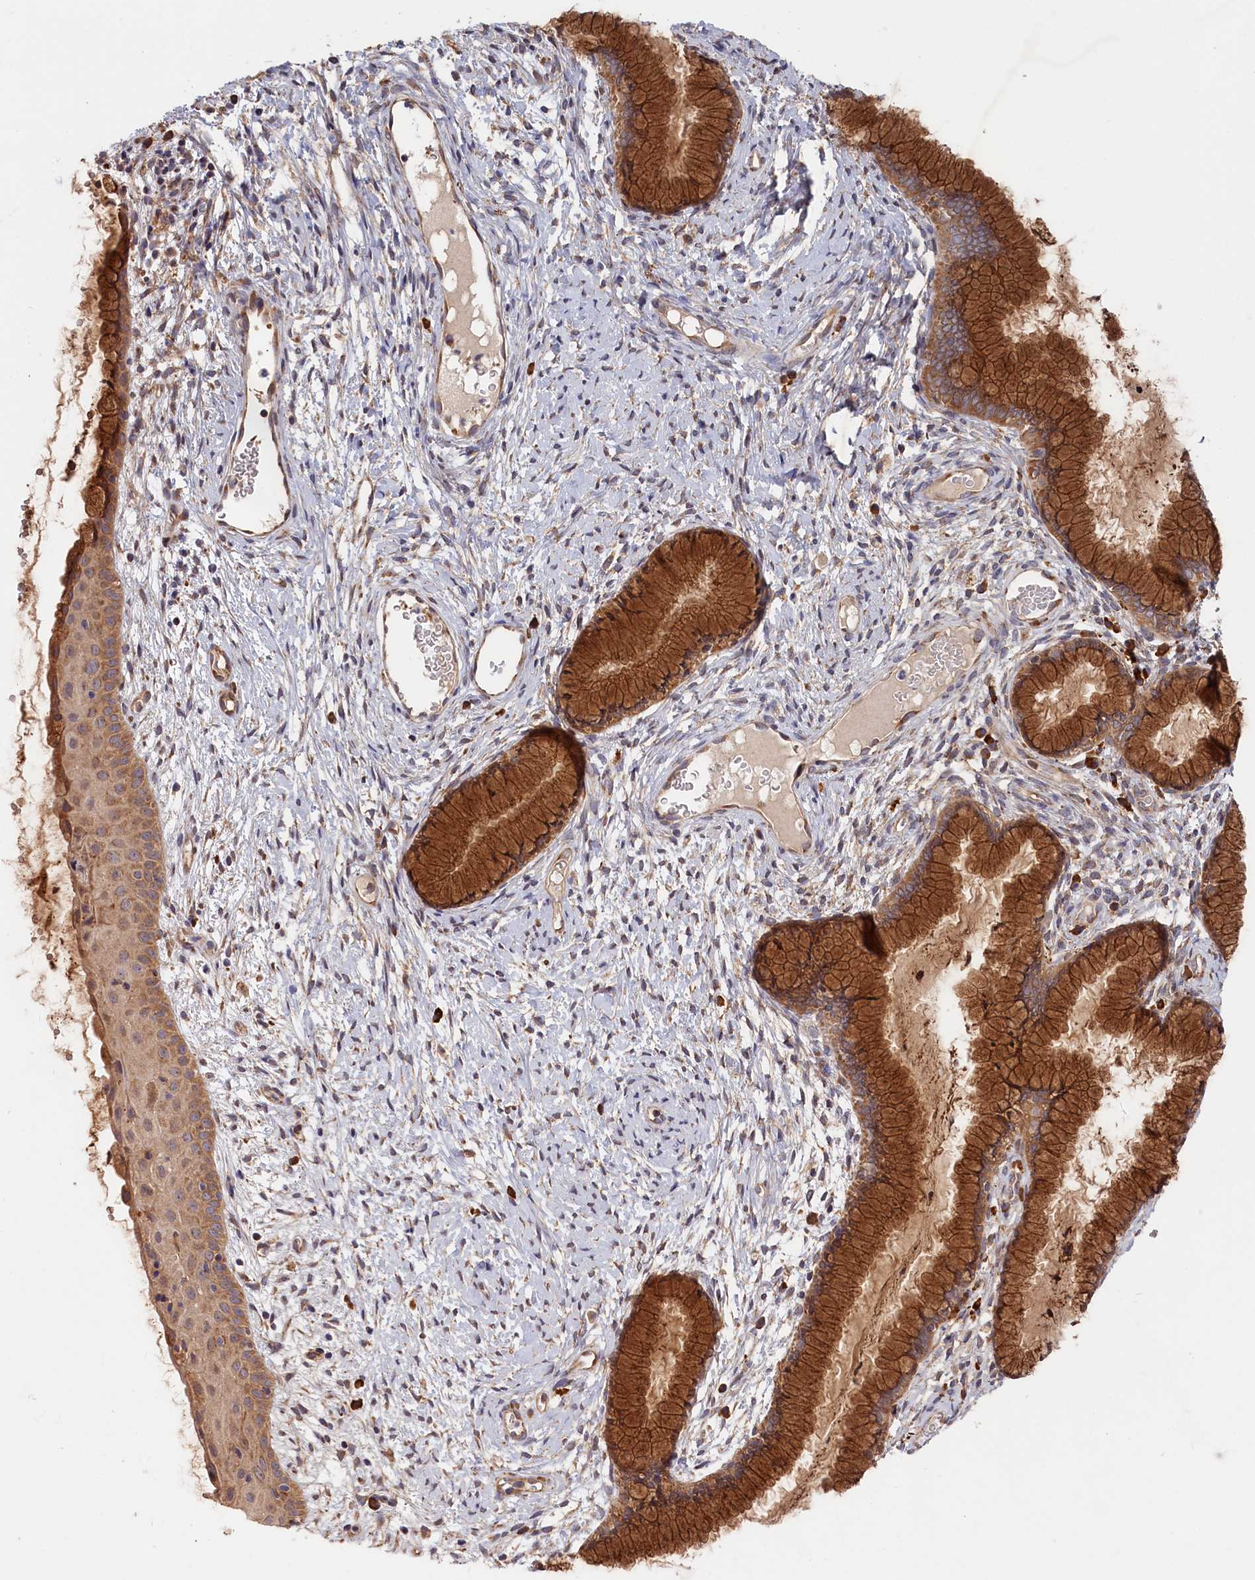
{"staining": {"intensity": "strong", "quantity": ">75%", "location": "cytoplasmic/membranous"}, "tissue": "cervix", "cell_type": "Glandular cells", "image_type": "normal", "snomed": [{"axis": "morphology", "description": "Normal tissue, NOS"}, {"axis": "topography", "description": "Cervix"}], "caption": "Human cervix stained for a protein (brown) demonstrates strong cytoplasmic/membranous positive expression in approximately >75% of glandular cells.", "gene": "CEP44", "patient": {"sex": "female", "age": 42}}